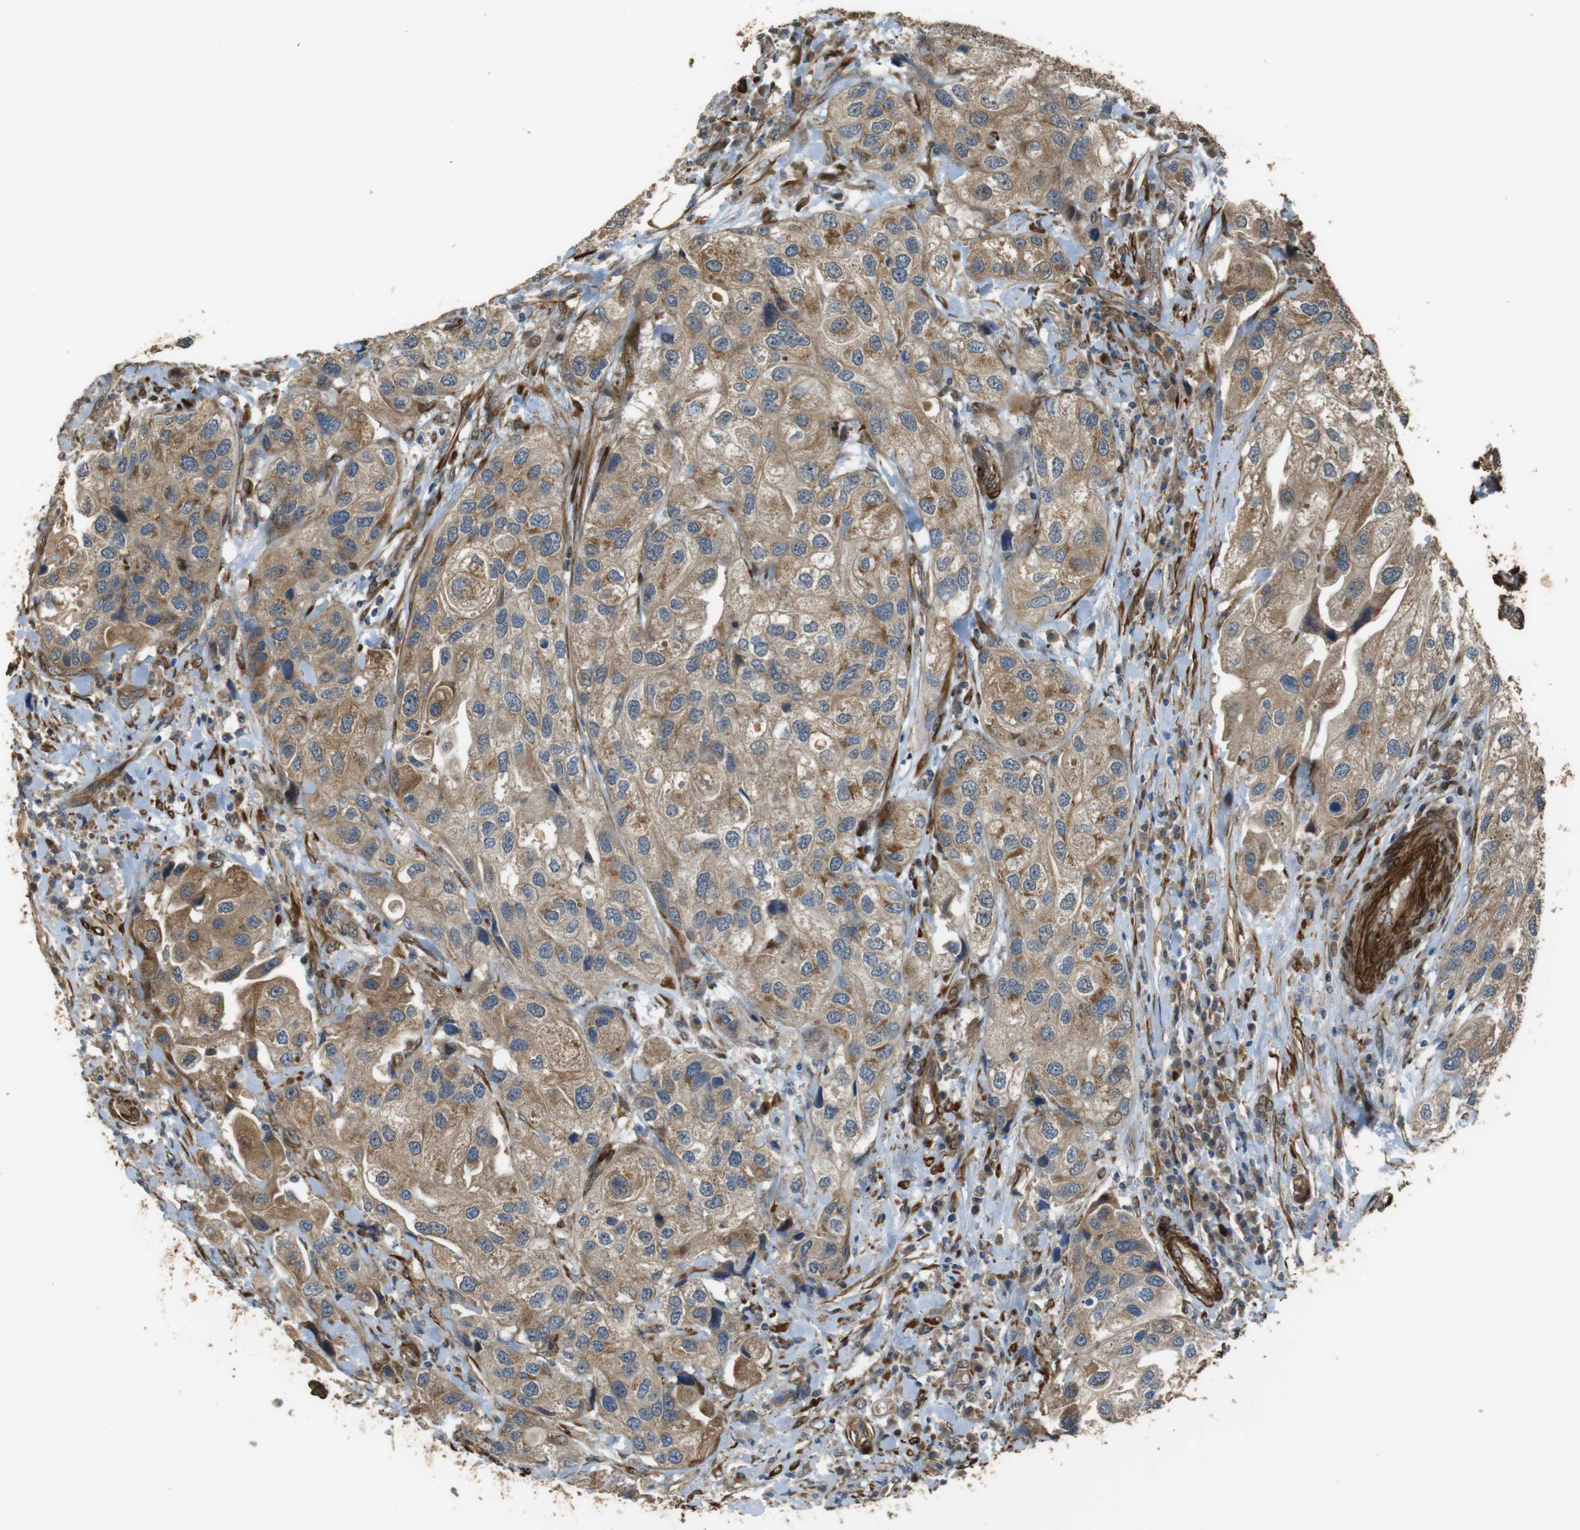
{"staining": {"intensity": "moderate", "quantity": ">75%", "location": "cytoplasmic/membranous"}, "tissue": "urothelial cancer", "cell_type": "Tumor cells", "image_type": "cancer", "snomed": [{"axis": "morphology", "description": "Urothelial carcinoma, High grade"}, {"axis": "topography", "description": "Urinary bladder"}], "caption": "Immunohistochemistry (DAB) staining of high-grade urothelial carcinoma demonstrates moderate cytoplasmic/membranous protein positivity in about >75% of tumor cells.", "gene": "MSRB3", "patient": {"sex": "female", "age": 64}}